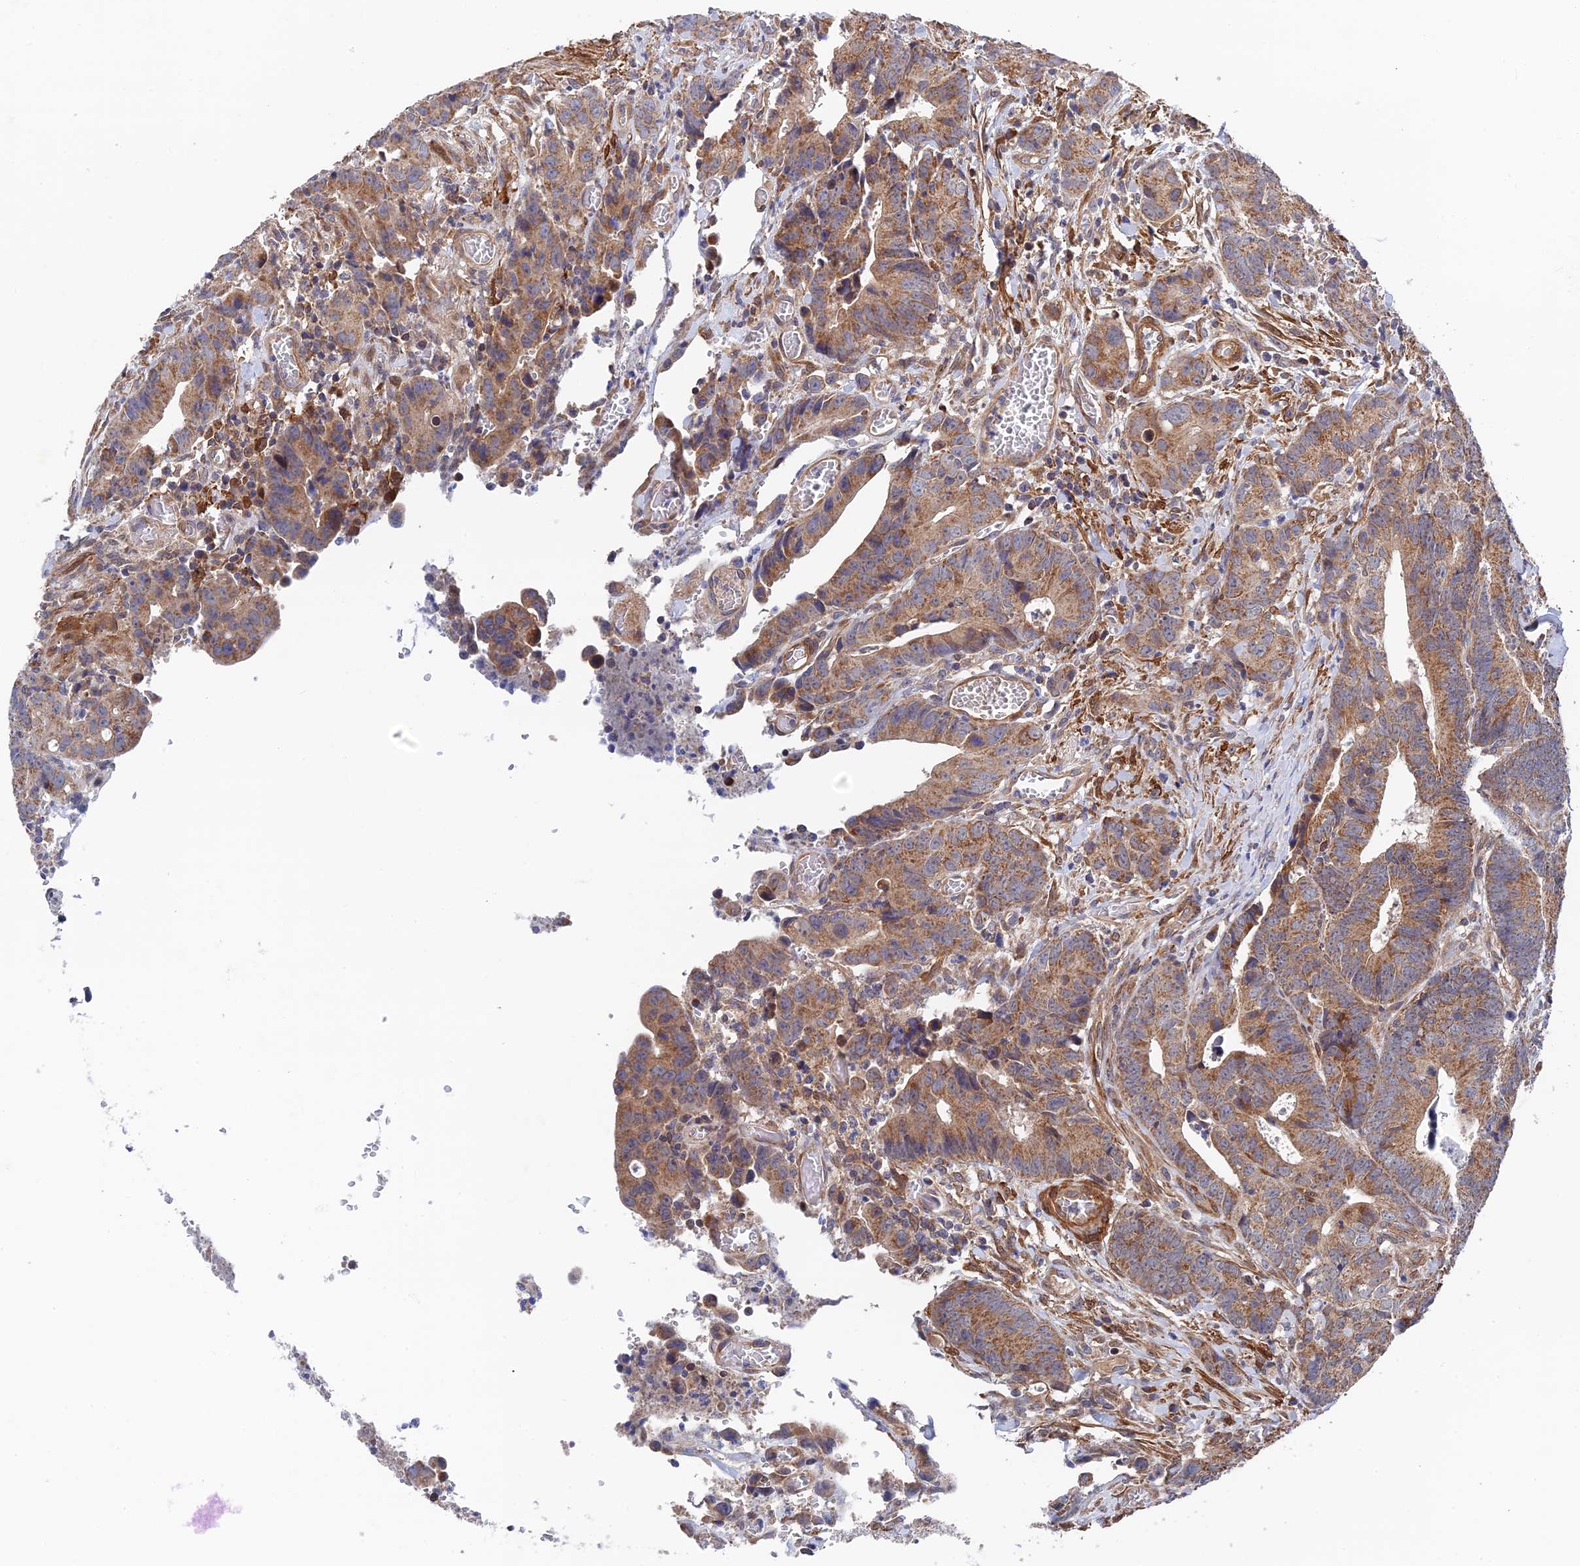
{"staining": {"intensity": "moderate", "quantity": ">75%", "location": "cytoplasmic/membranous"}, "tissue": "colorectal cancer", "cell_type": "Tumor cells", "image_type": "cancer", "snomed": [{"axis": "morphology", "description": "Adenocarcinoma, NOS"}, {"axis": "topography", "description": "Colon"}], "caption": "Immunohistochemistry of colorectal cancer (adenocarcinoma) reveals medium levels of moderate cytoplasmic/membranous staining in approximately >75% of tumor cells.", "gene": "ZNF320", "patient": {"sex": "female", "age": 57}}